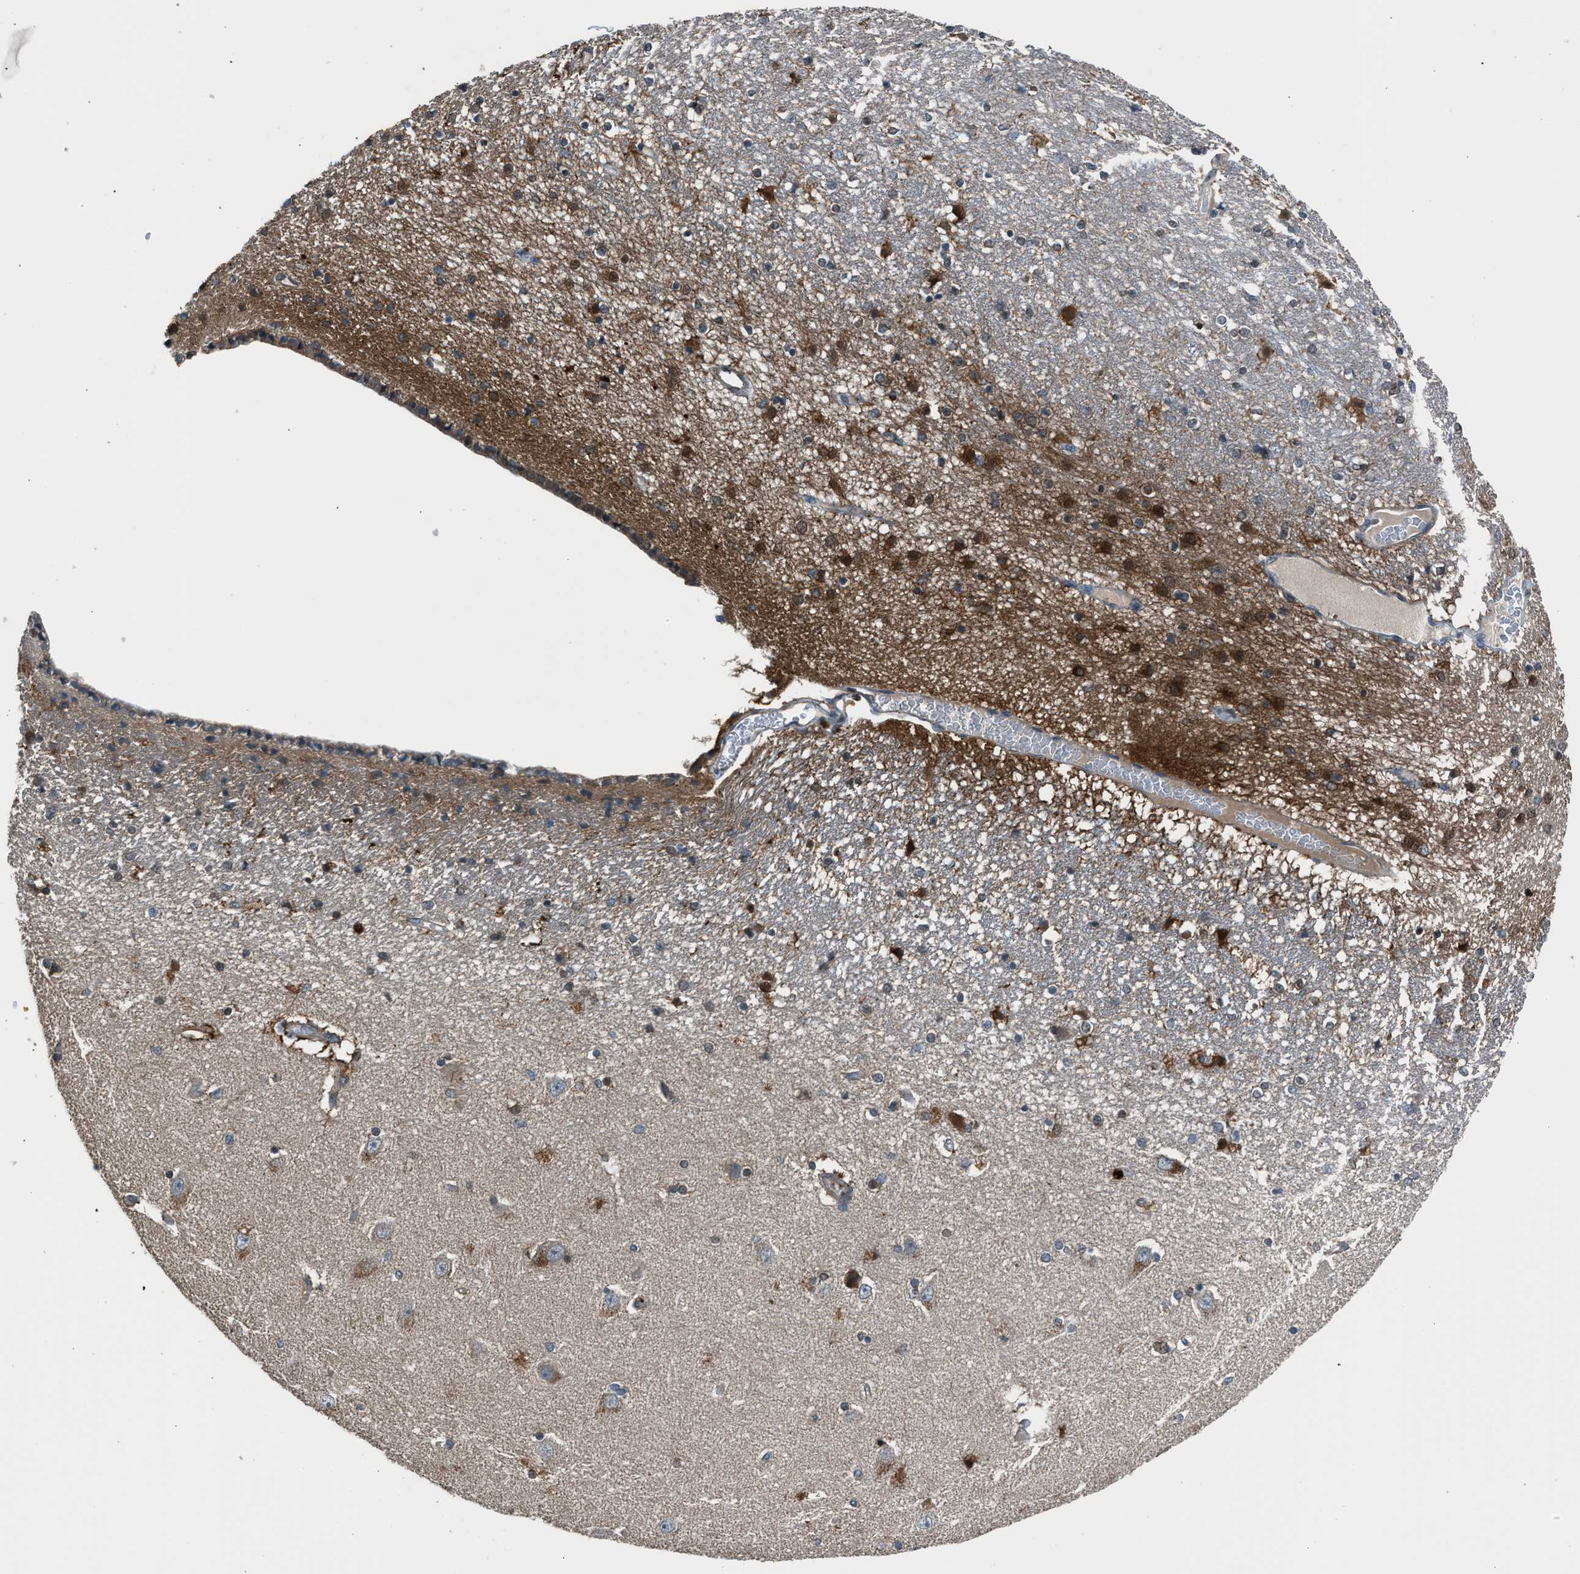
{"staining": {"intensity": "moderate", "quantity": ">75%", "location": "cytoplasmic/membranous,nuclear"}, "tissue": "hippocampus", "cell_type": "Glial cells", "image_type": "normal", "snomed": [{"axis": "morphology", "description": "Normal tissue, NOS"}, {"axis": "topography", "description": "Hippocampus"}], "caption": "An immunohistochemistry (IHC) photomicrograph of normal tissue is shown. Protein staining in brown labels moderate cytoplasmic/membranous,nuclear positivity in hippocampus within glial cells.", "gene": "LMLN", "patient": {"sex": "female", "age": 54}}